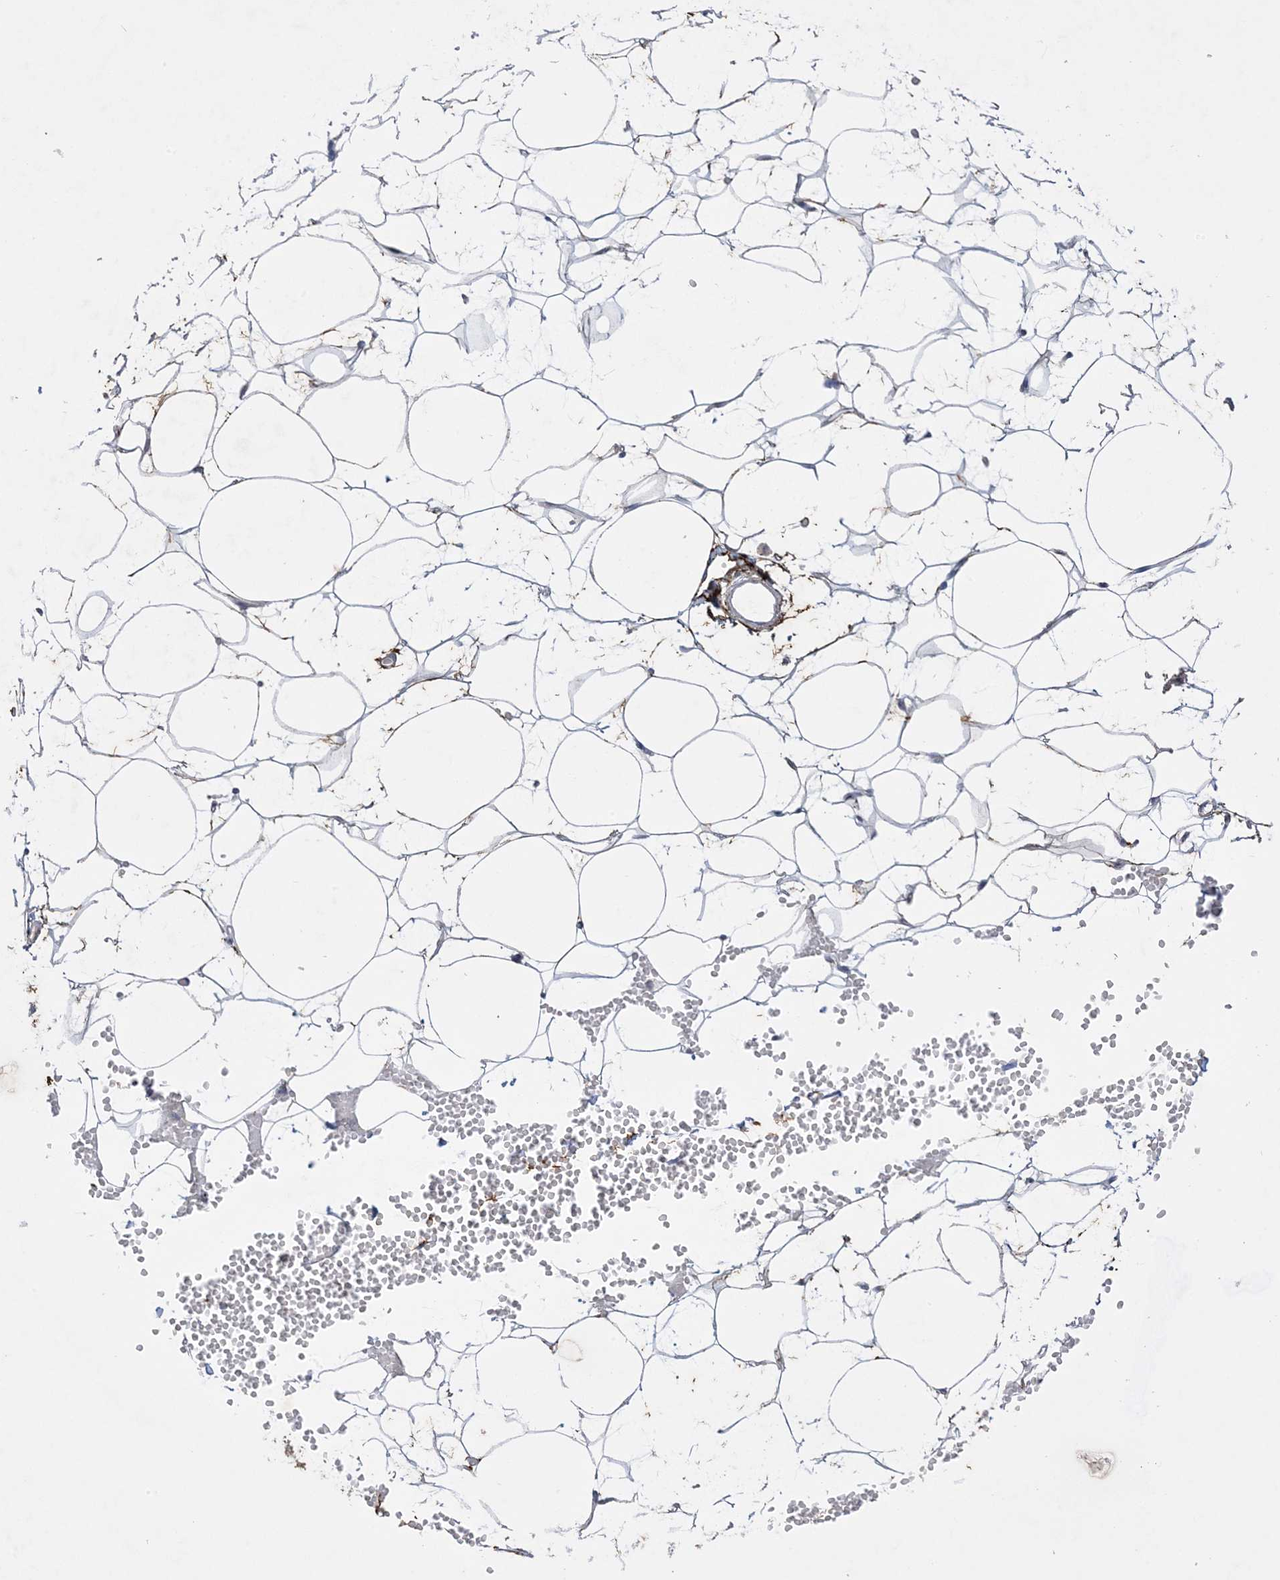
{"staining": {"intensity": "negative", "quantity": "none", "location": "none"}, "tissue": "adipose tissue", "cell_type": "Adipocytes", "image_type": "normal", "snomed": [{"axis": "morphology", "description": "Normal tissue, NOS"}, {"axis": "topography", "description": "Breast"}], "caption": "This is an immunohistochemistry micrograph of normal human adipose tissue. There is no positivity in adipocytes.", "gene": "XRN1", "patient": {"sex": "female", "age": 23}}